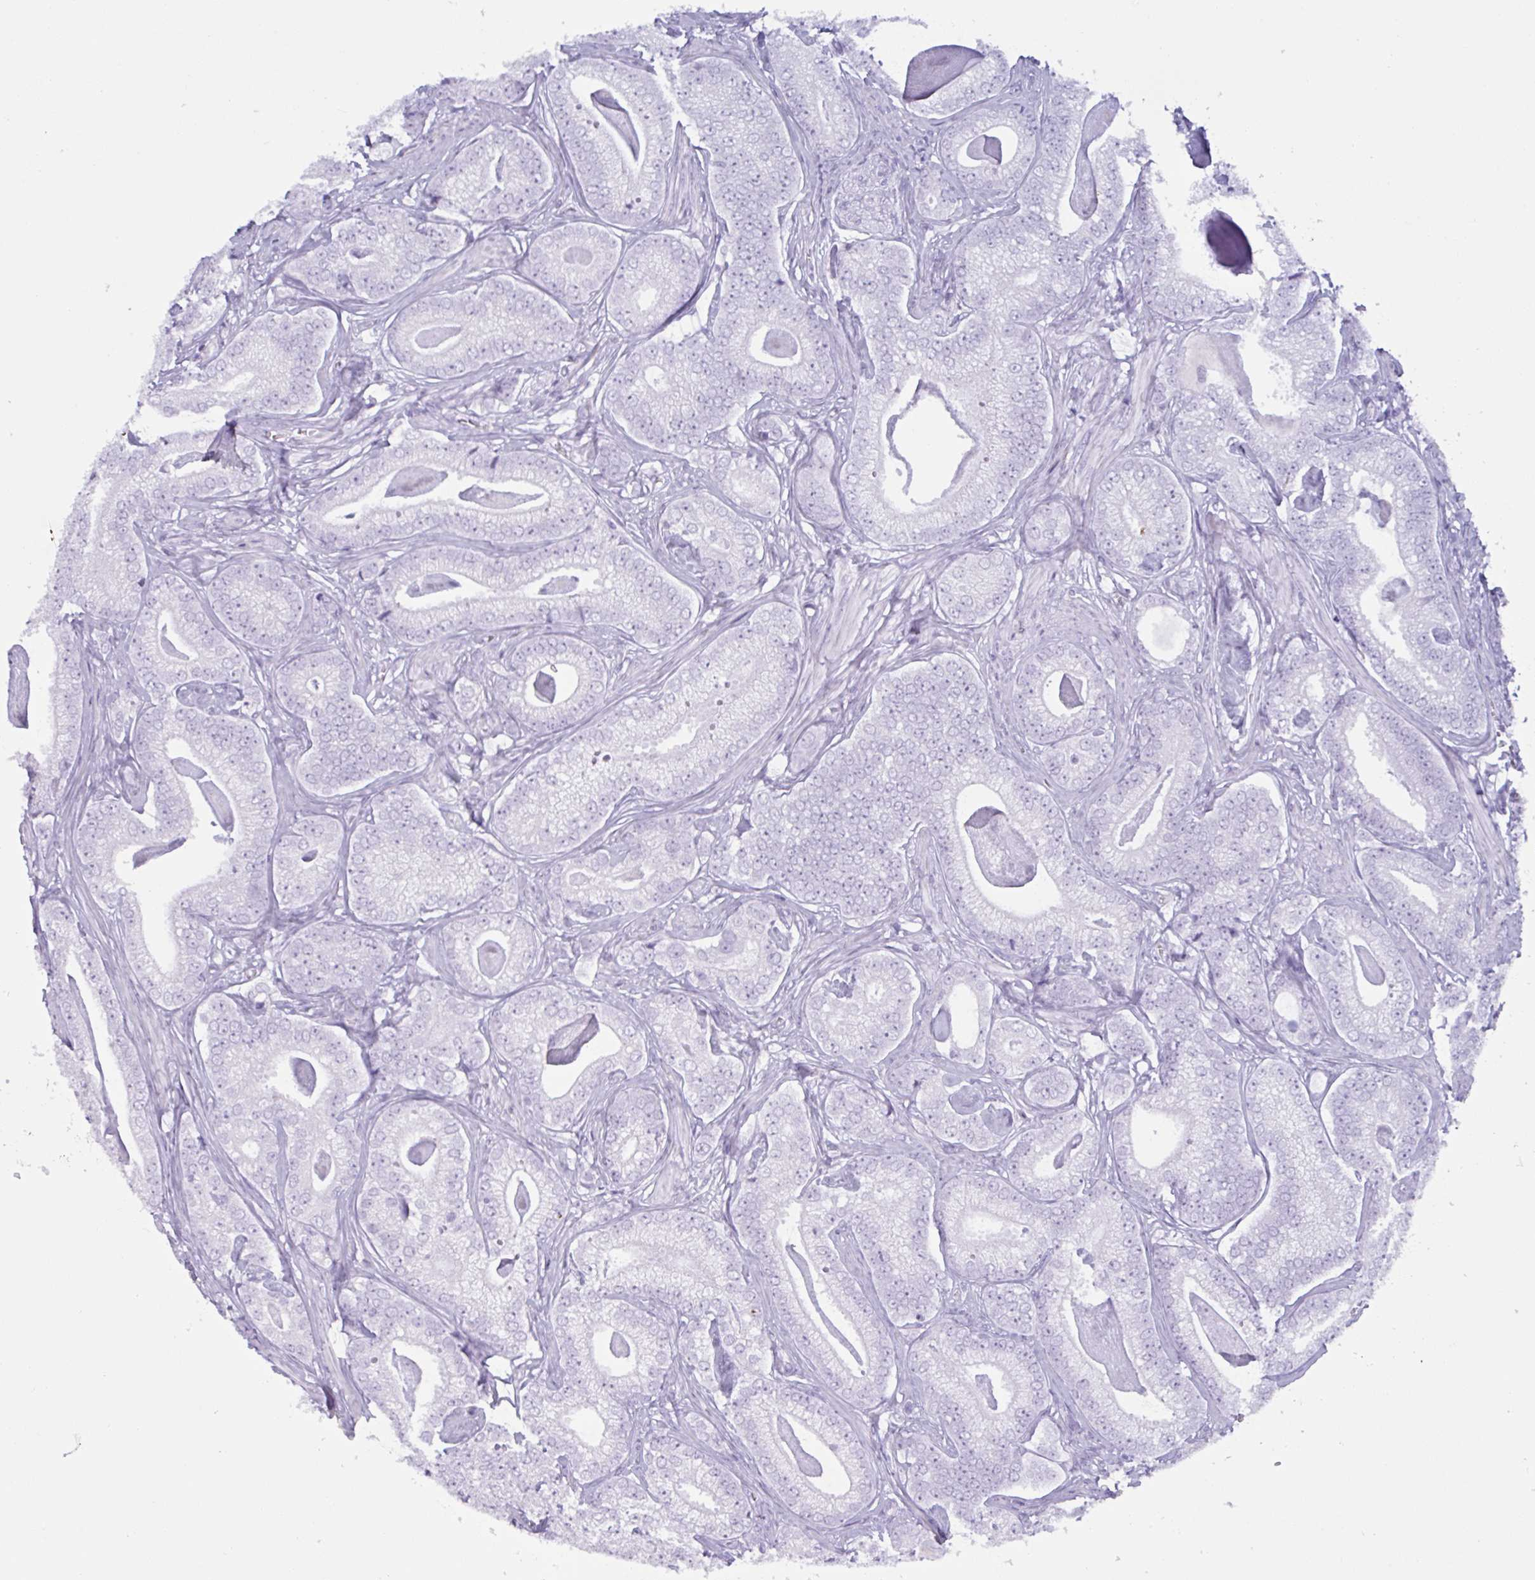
{"staining": {"intensity": "negative", "quantity": "none", "location": "none"}, "tissue": "prostate cancer", "cell_type": "Tumor cells", "image_type": "cancer", "snomed": [{"axis": "morphology", "description": "Adenocarcinoma, Low grade"}, {"axis": "topography", "description": "Prostate"}], "caption": "DAB (3,3'-diaminobenzidine) immunohistochemical staining of human prostate cancer exhibits no significant staining in tumor cells.", "gene": "MRGPRG", "patient": {"sex": "male", "age": 63}}